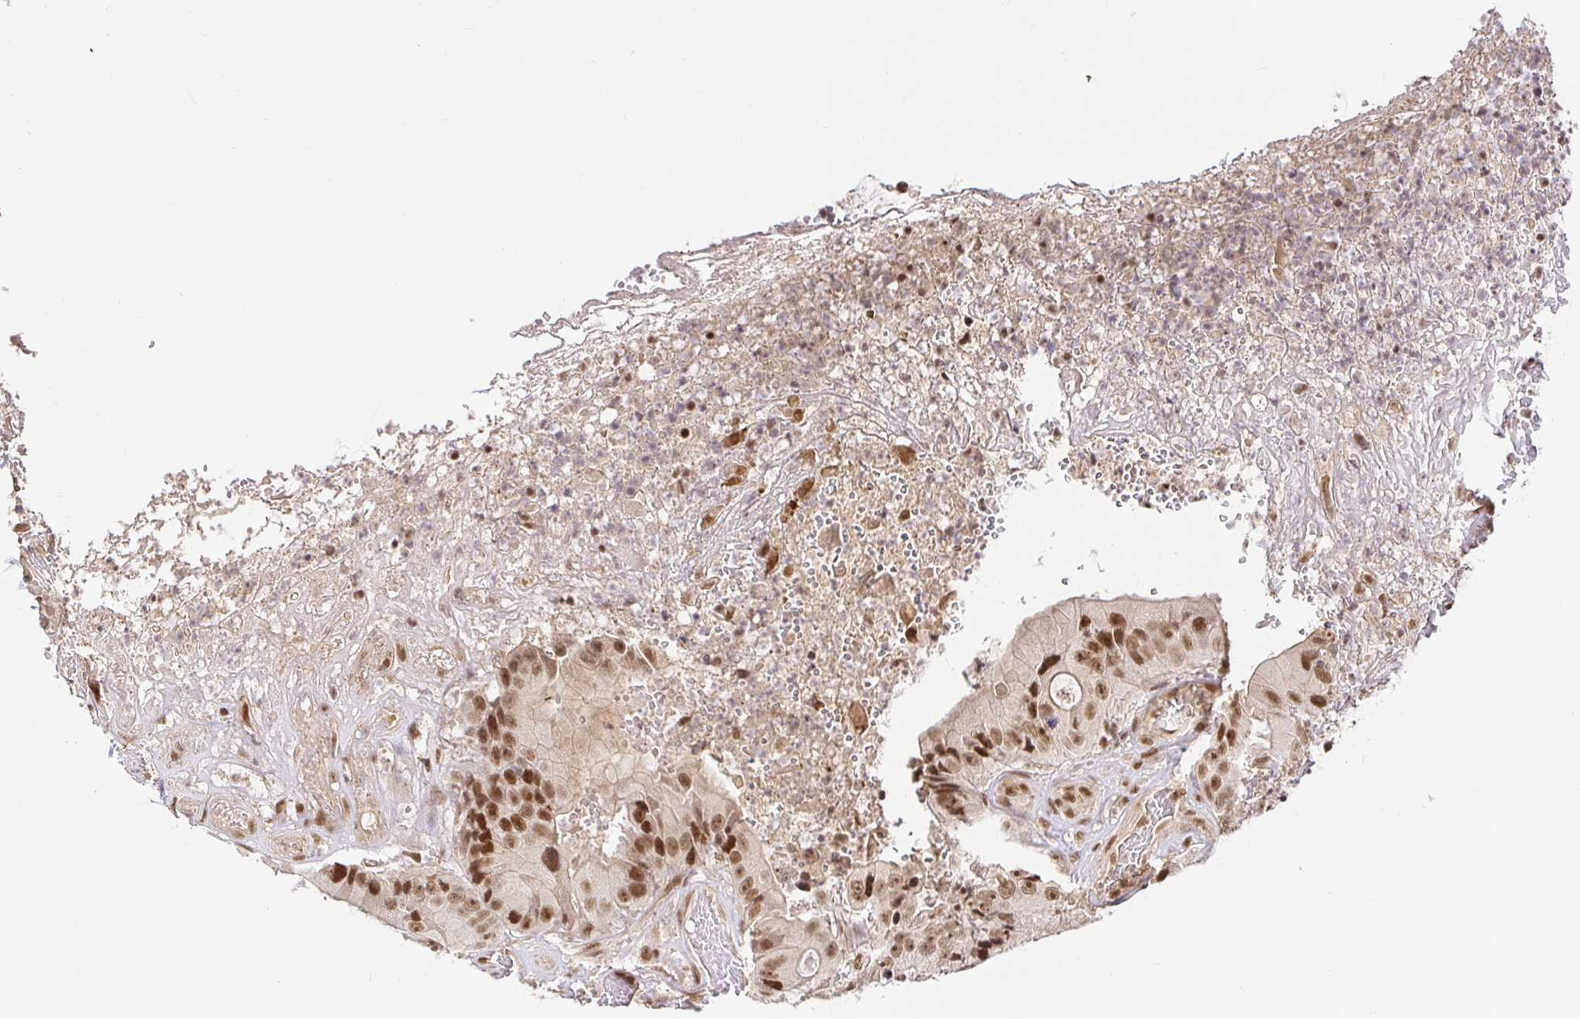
{"staining": {"intensity": "moderate", "quantity": ">75%", "location": "nuclear"}, "tissue": "colorectal cancer", "cell_type": "Tumor cells", "image_type": "cancer", "snomed": [{"axis": "morphology", "description": "Adenocarcinoma, NOS"}, {"axis": "topography", "description": "Colon"}], "caption": "The photomicrograph shows immunohistochemical staining of colorectal cancer (adenocarcinoma). There is moderate nuclear expression is present in approximately >75% of tumor cells.", "gene": "USF1", "patient": {"sex": "female", "age": 86}}